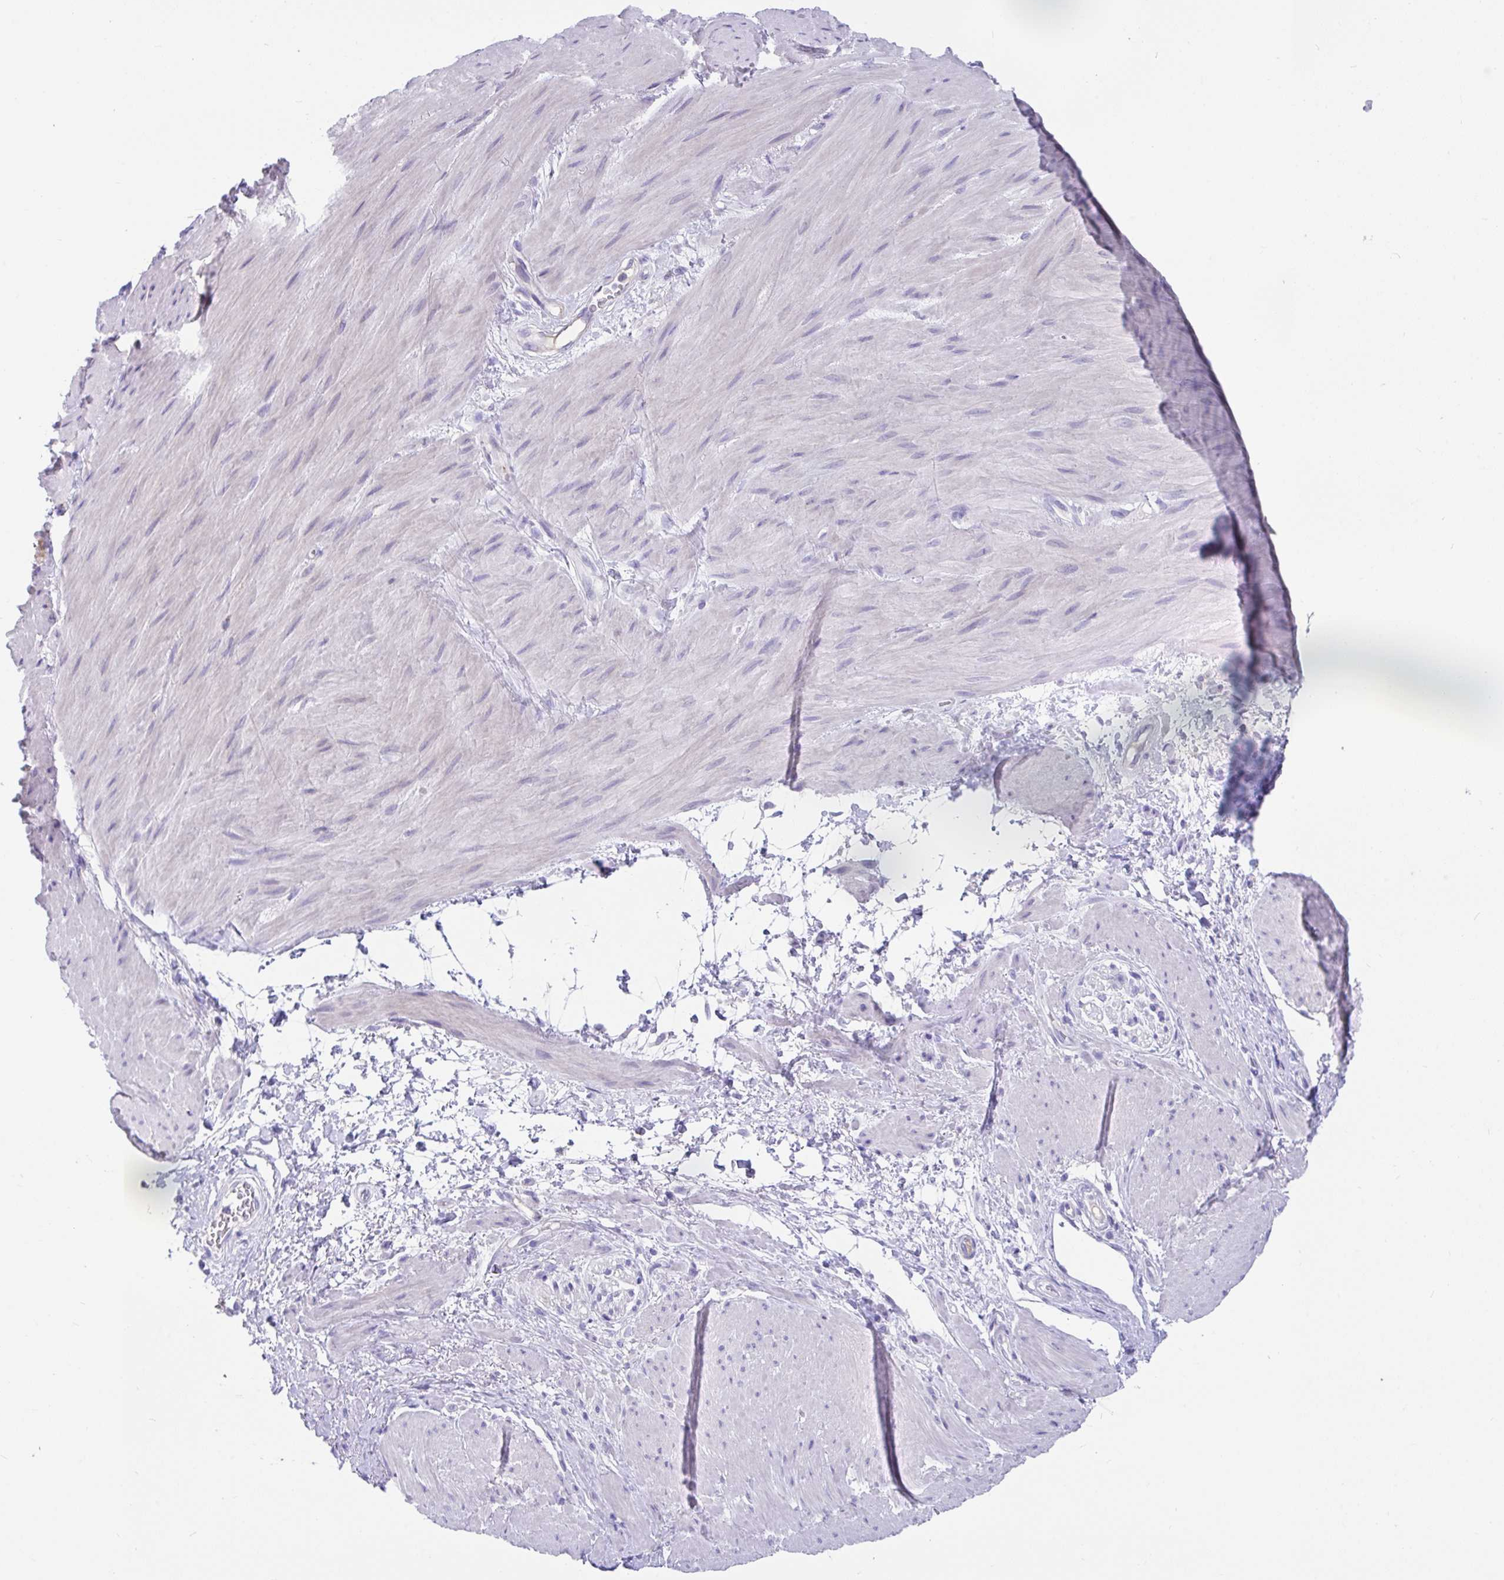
{"staining": {"intensity": "negative", "quantity": "none", "location": "none"}, "tissue": "smooth muscle", "cell_type": "Smooth muscle cells", "image_type": "normal", "snomed": [{"axis": "morphology", "description": "Normal tissue, NOS"}, {"axis": "topography", "description": "Smooth muscle"}, {"axis": "topography", "description": "Rectum"}], "caption": "The image reveals no significant staining in smooth muscle cells of smooth muscle. Brightfield microscopy of IHC stained with DAB (3,3'-diaminobenzidine) (brown) and hematoxylin (blue), captured at high magnification.", "gene": "CCSAP", "patient": {"sex": "male", "age": 53}}